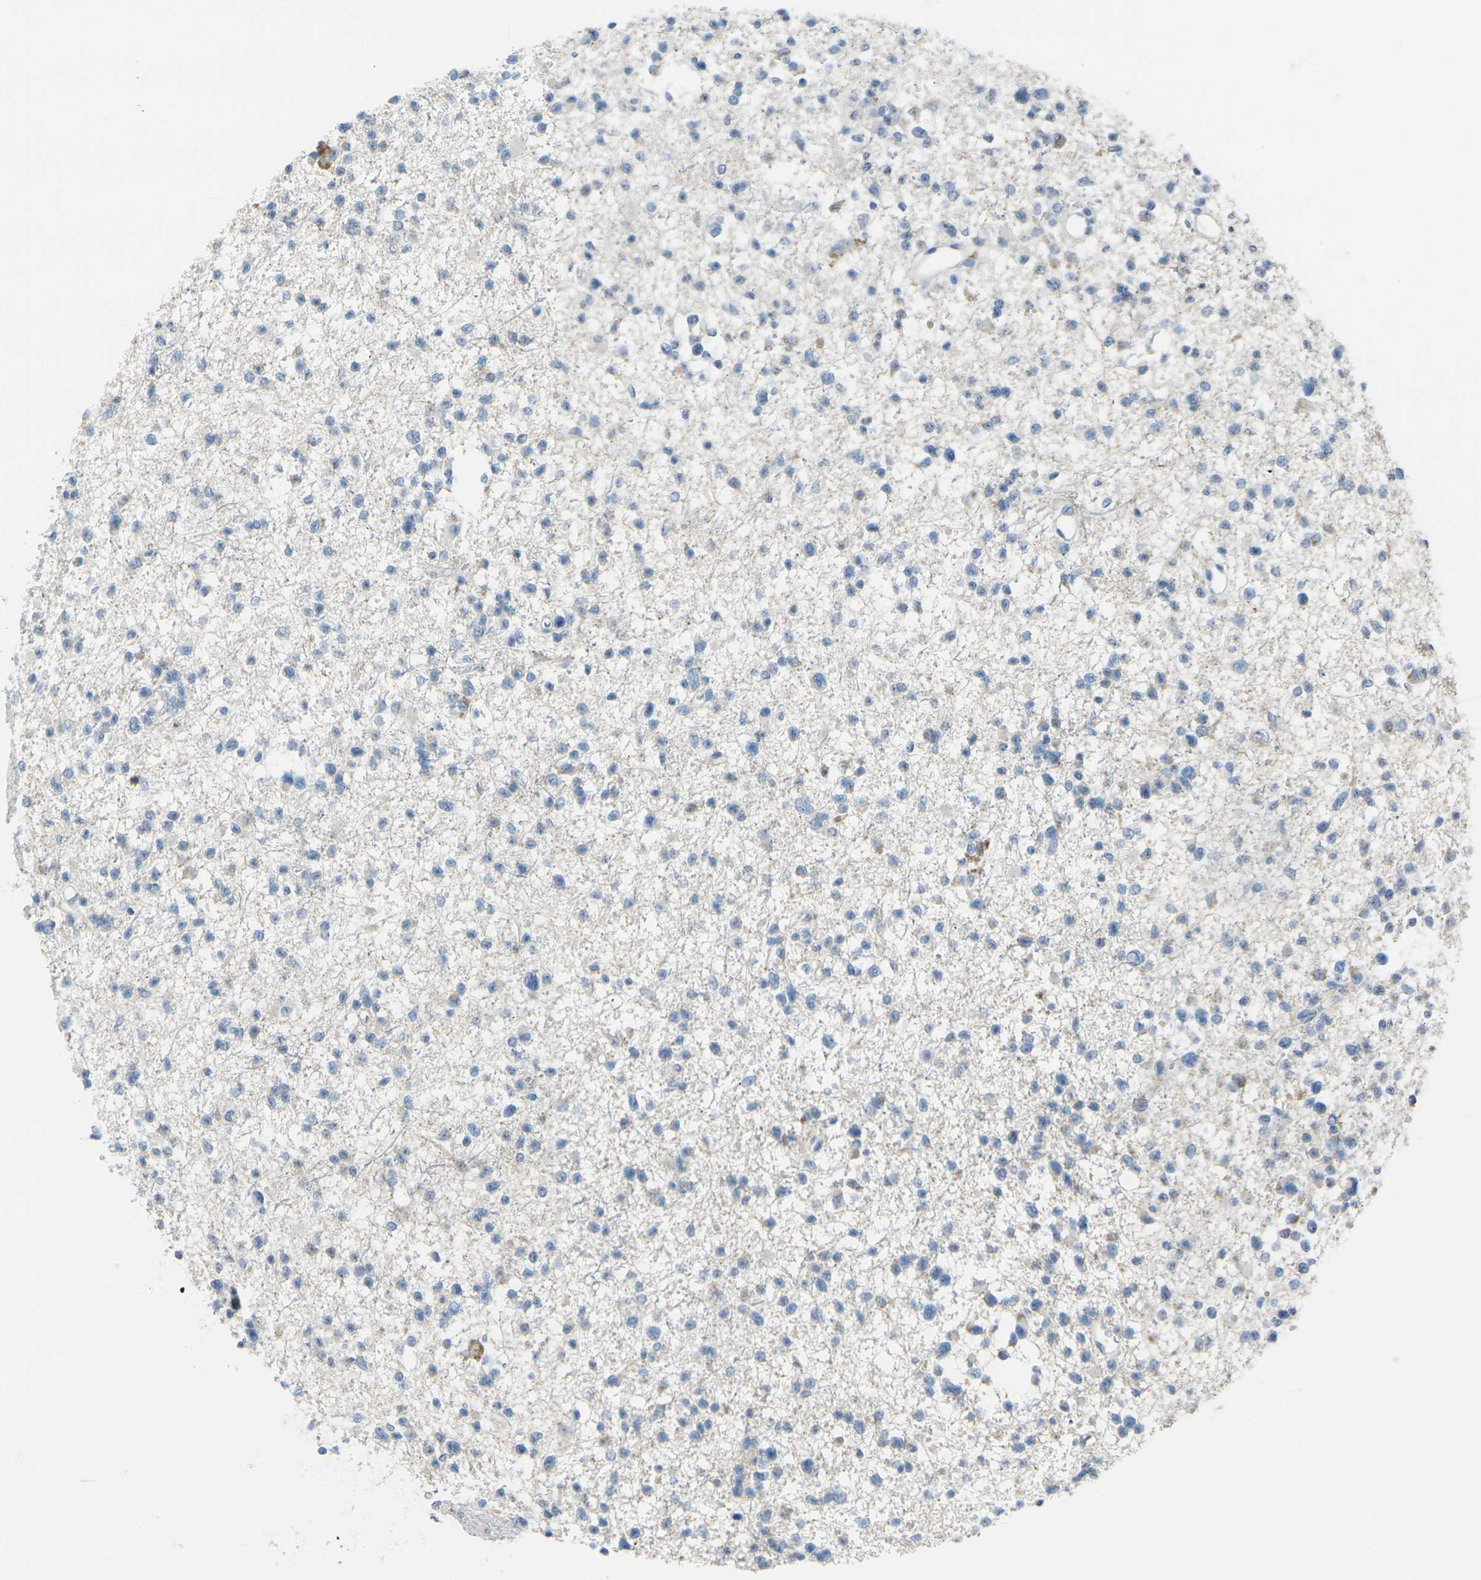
{"staining": {"intensity": "negative", "quantity": "none", "location": "none"}, "tissue": "glioma", "cell_type": "Tumor cells", "image_type": "cancer", "snomed": [{"axis": "morphology", "description": "Glioma, malignant, Low grade"}, {"axis": "topography", "description": "Brain"}], "caption": "DAB immunohistochemical staining of human malignant low-grade glioma exhibits no significant positivity in tumor cells.", "gene": "ANKRD46", "patient": {"sex": "female", "age": 22}}